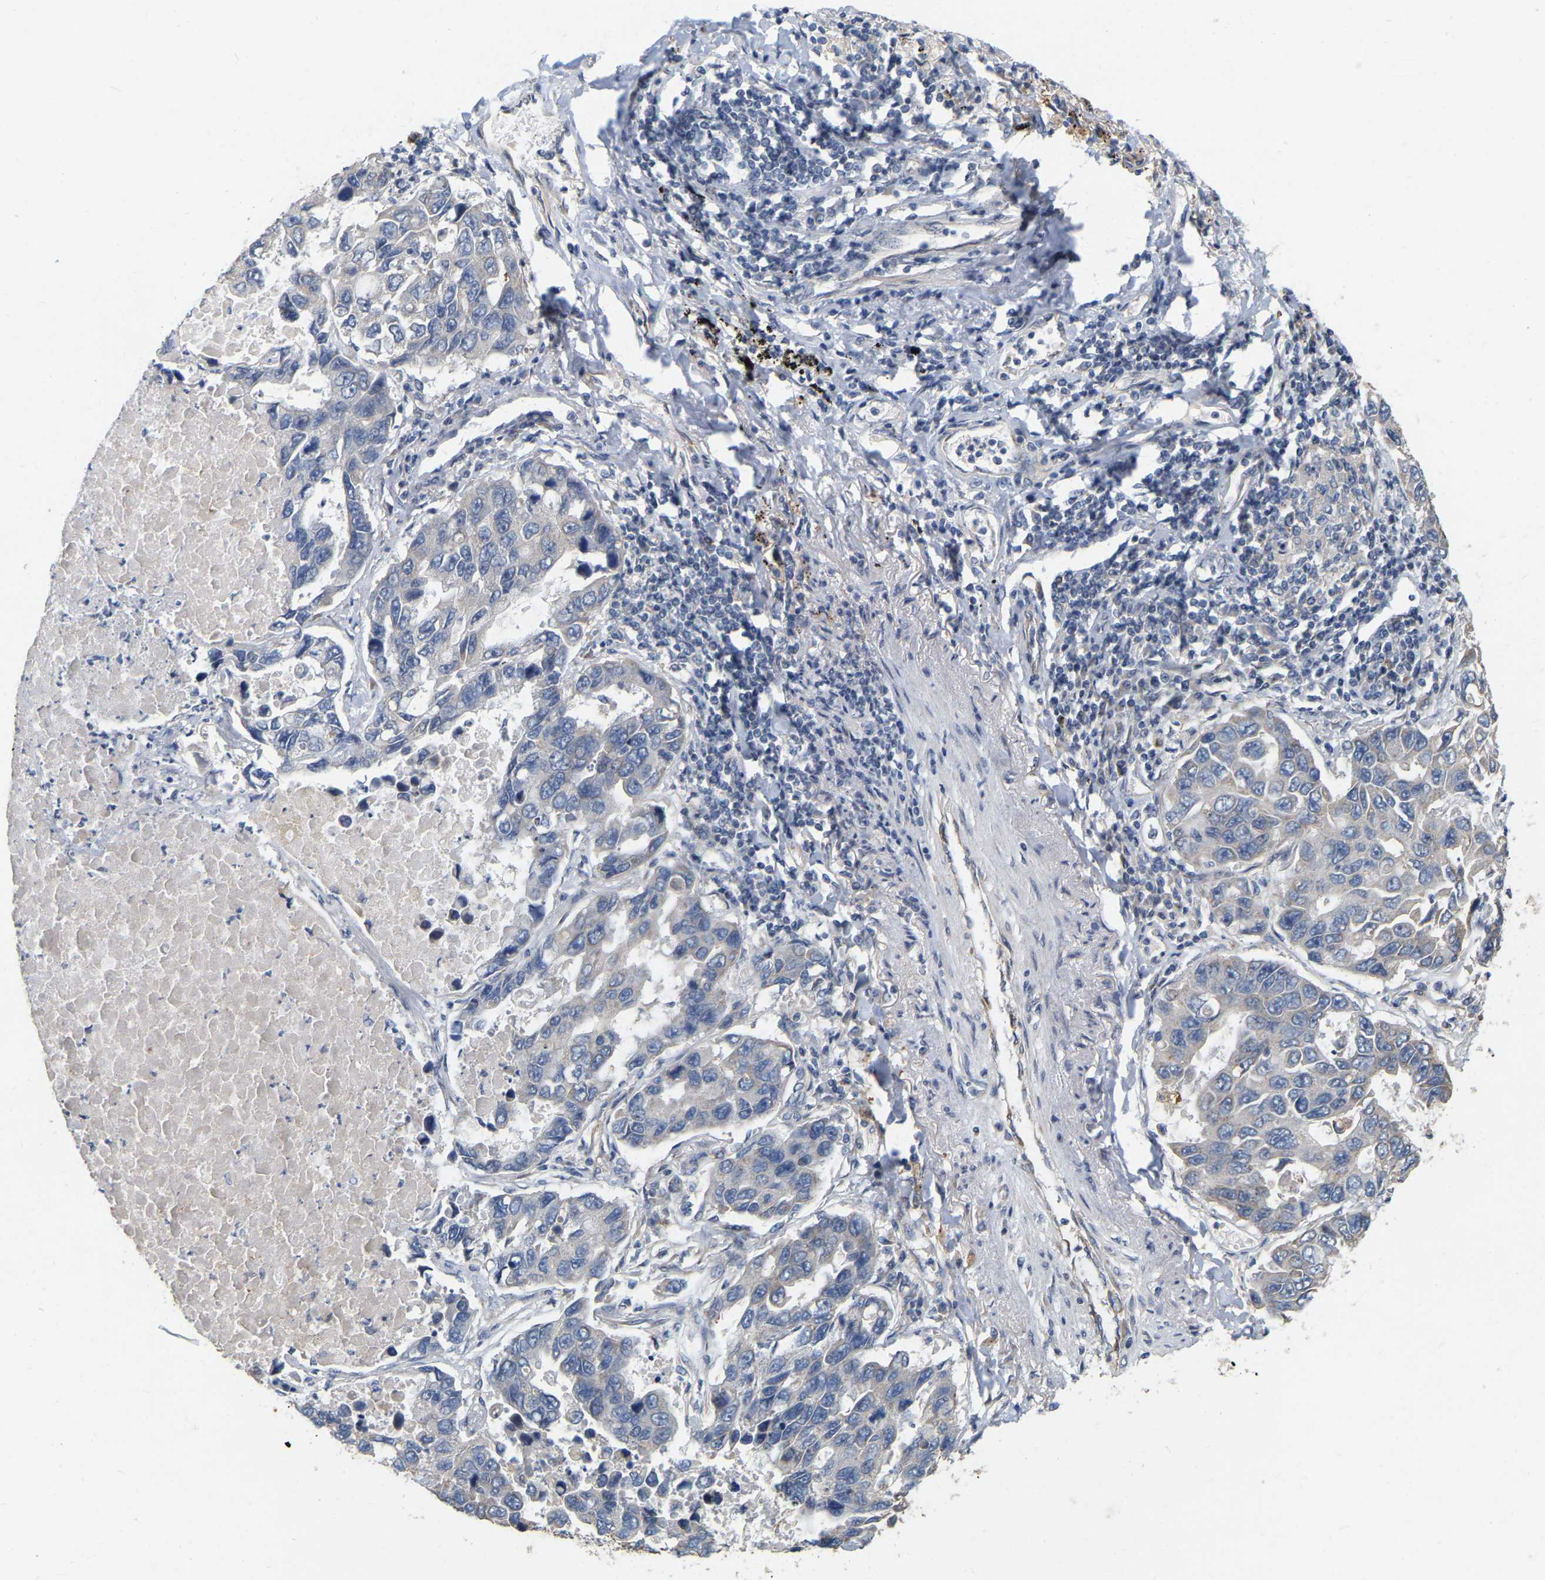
{"staining": {"intensity": "negative", "quantity": "none", "location": "none"}, "tissue": "lung cancer", "cell_type": "Tumor cells", "image_type": "cancer", "snomed": [{"axis": "morphology", "description": "Adenocarcinoma, NOS"}, {"axis": "topography", "description": "Lung"}], "caption": "A photomicrograph of adenocarcinoma (lung) stained for a protein displays no brown staining in tumor cells. The staining was performed using DAB (3,3'-diaminobenzidine) to visualize the protein expression in brown, while the nuclei were stained in blue with hematoxylin (Magnification: 20x).", "gene": "SSH1", "patient": {"sex": "male", "age": 64}}